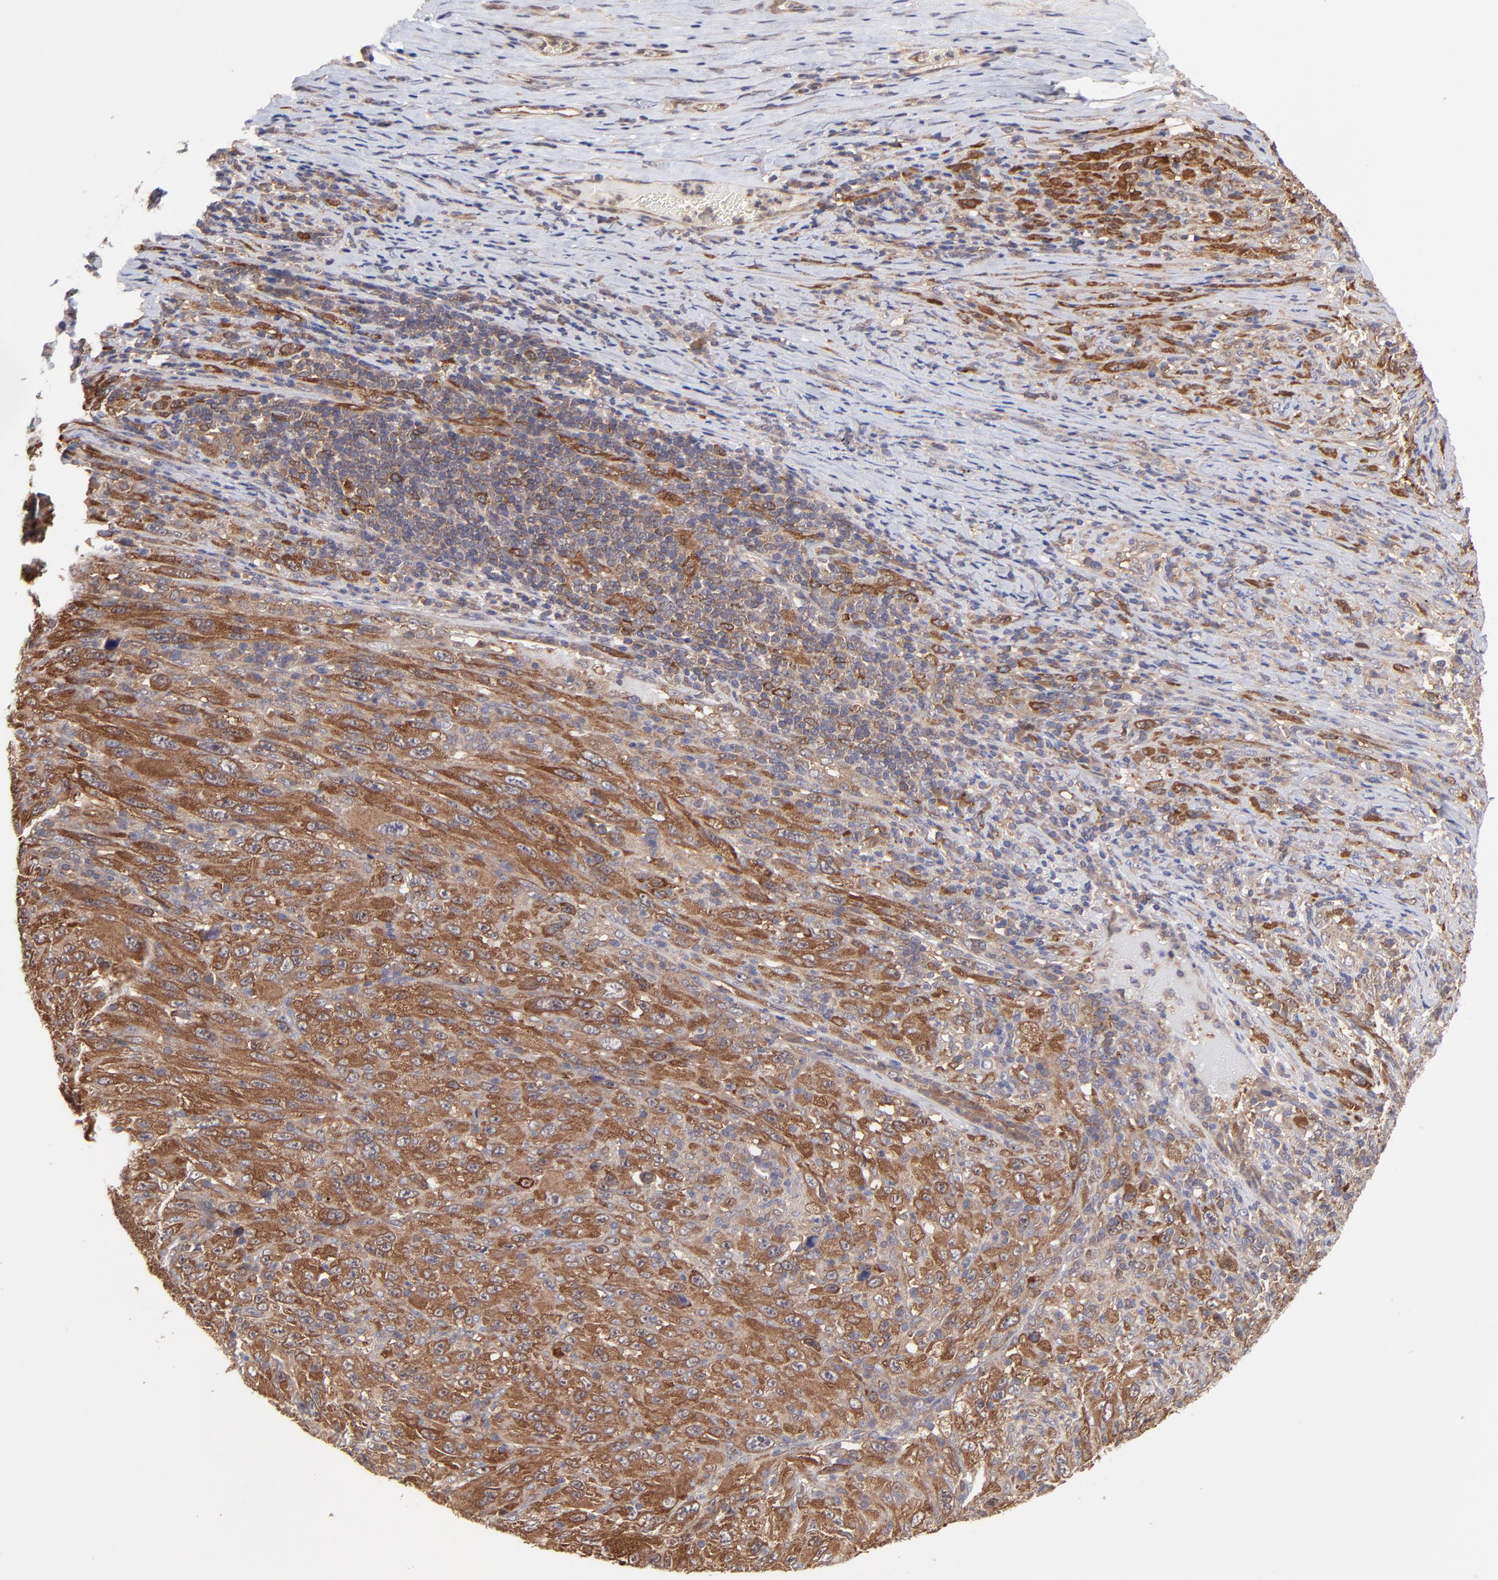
{"staining": {"intensity": "moderate", "quantity": ">75%", "location": "cytoplasmic/membranous"}, "tissue": "melanoma", "cell_type": "Tumor cells", "image_type": "cancer", "snomed": [{"axis": "morphology", "description": "Malignant melanoma, Metastatic site"}, {"axis": "topography", "description": "Skin"}], "caption": "High-magnification brightfield microscopy of melanoma stained with DAB (brown) and counterstained with hematoxylin (blue). tumor cells exhibit moderate cytoplasmic/membranous positivity is seen in about>75% of cells. The staining was performed using DAB (3,3'-diaminobenzidine) to visualize the protein expression in brown, while the nuclei were stained in blue with hematoxylin (Magnification: 20x).", "gene": "GART", "patient": {"sex": "female", "age": 56}}